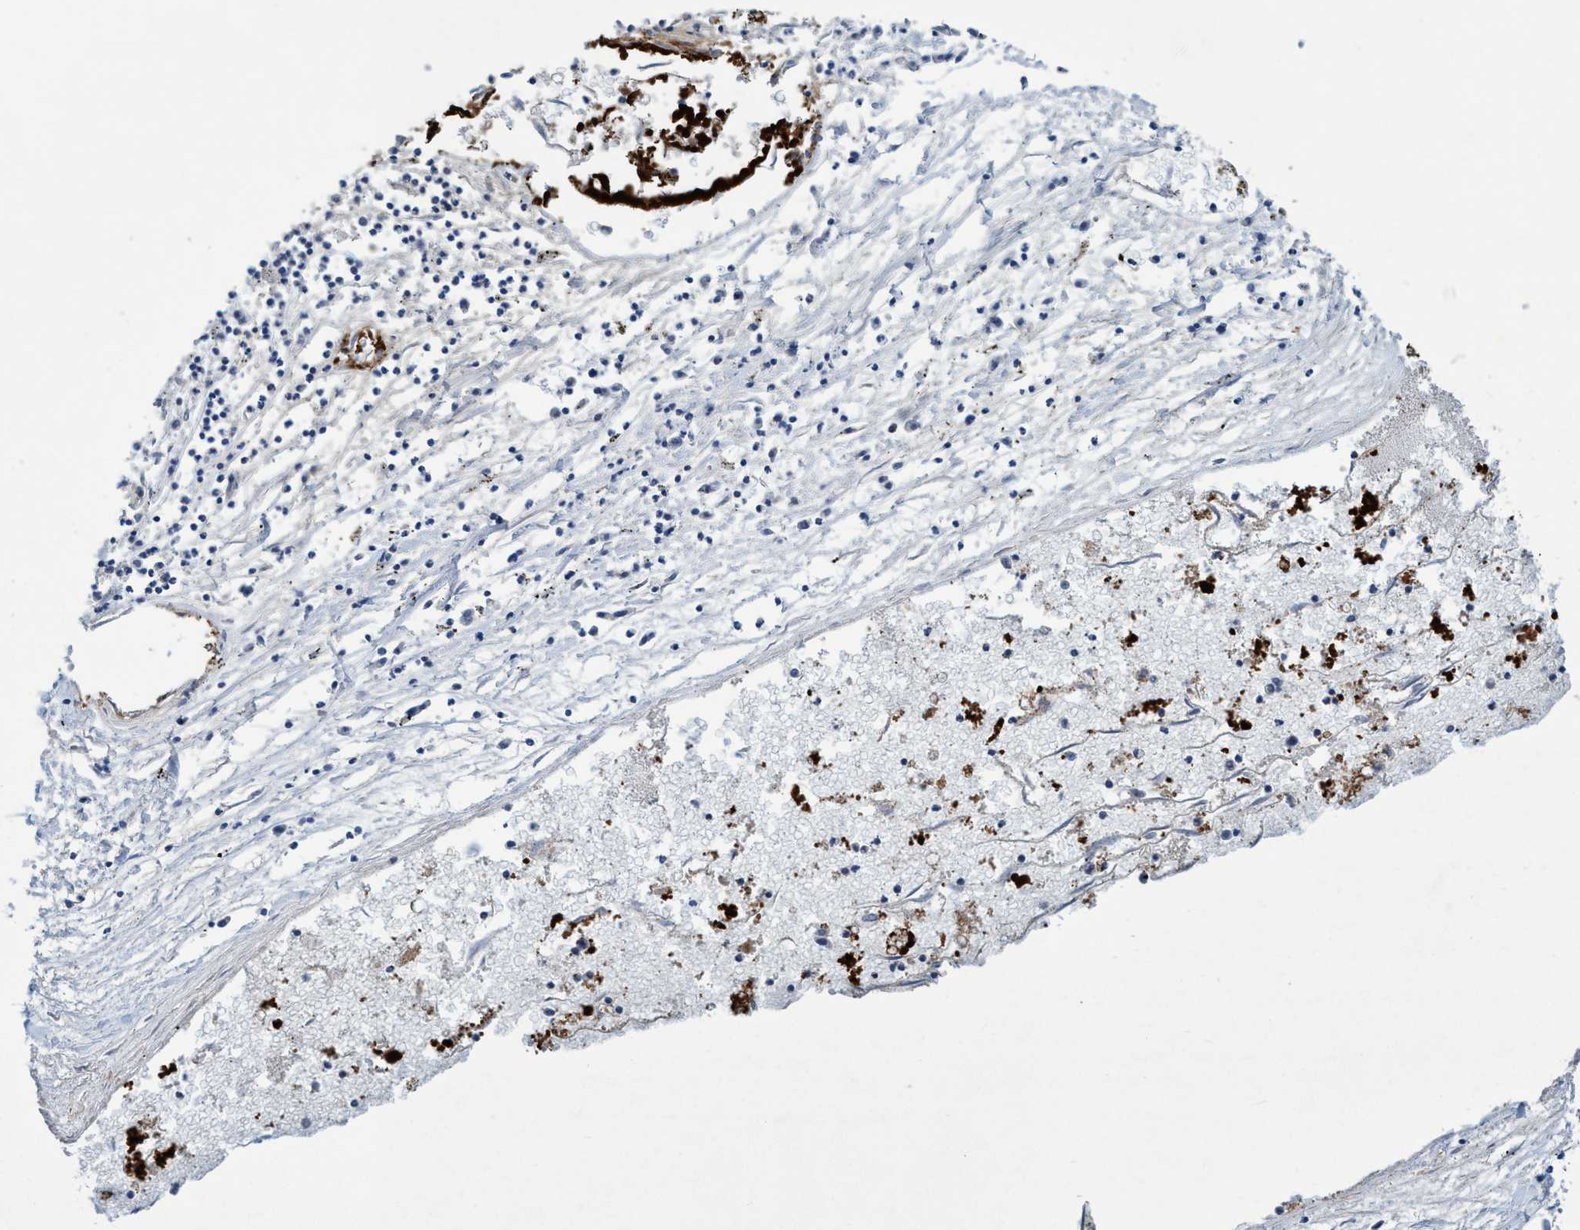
{"staining": {"intensity": "negative", "quantity": "none", "location": "none"}, "tissue": "liver cancer", "cell_type": "Tumor cells", "image_type": "cancer", "snomed": [{"axis": "morphology", "description": "Carcinoma, Hepatocellular, NOS"}, {"axis": "topography", "description": "Liver"}], "caption": "There is no significant expression in tumor cells of liver cancer.", "gene": "TRIM65", "patient": {"sex": "male", "age": 72}}